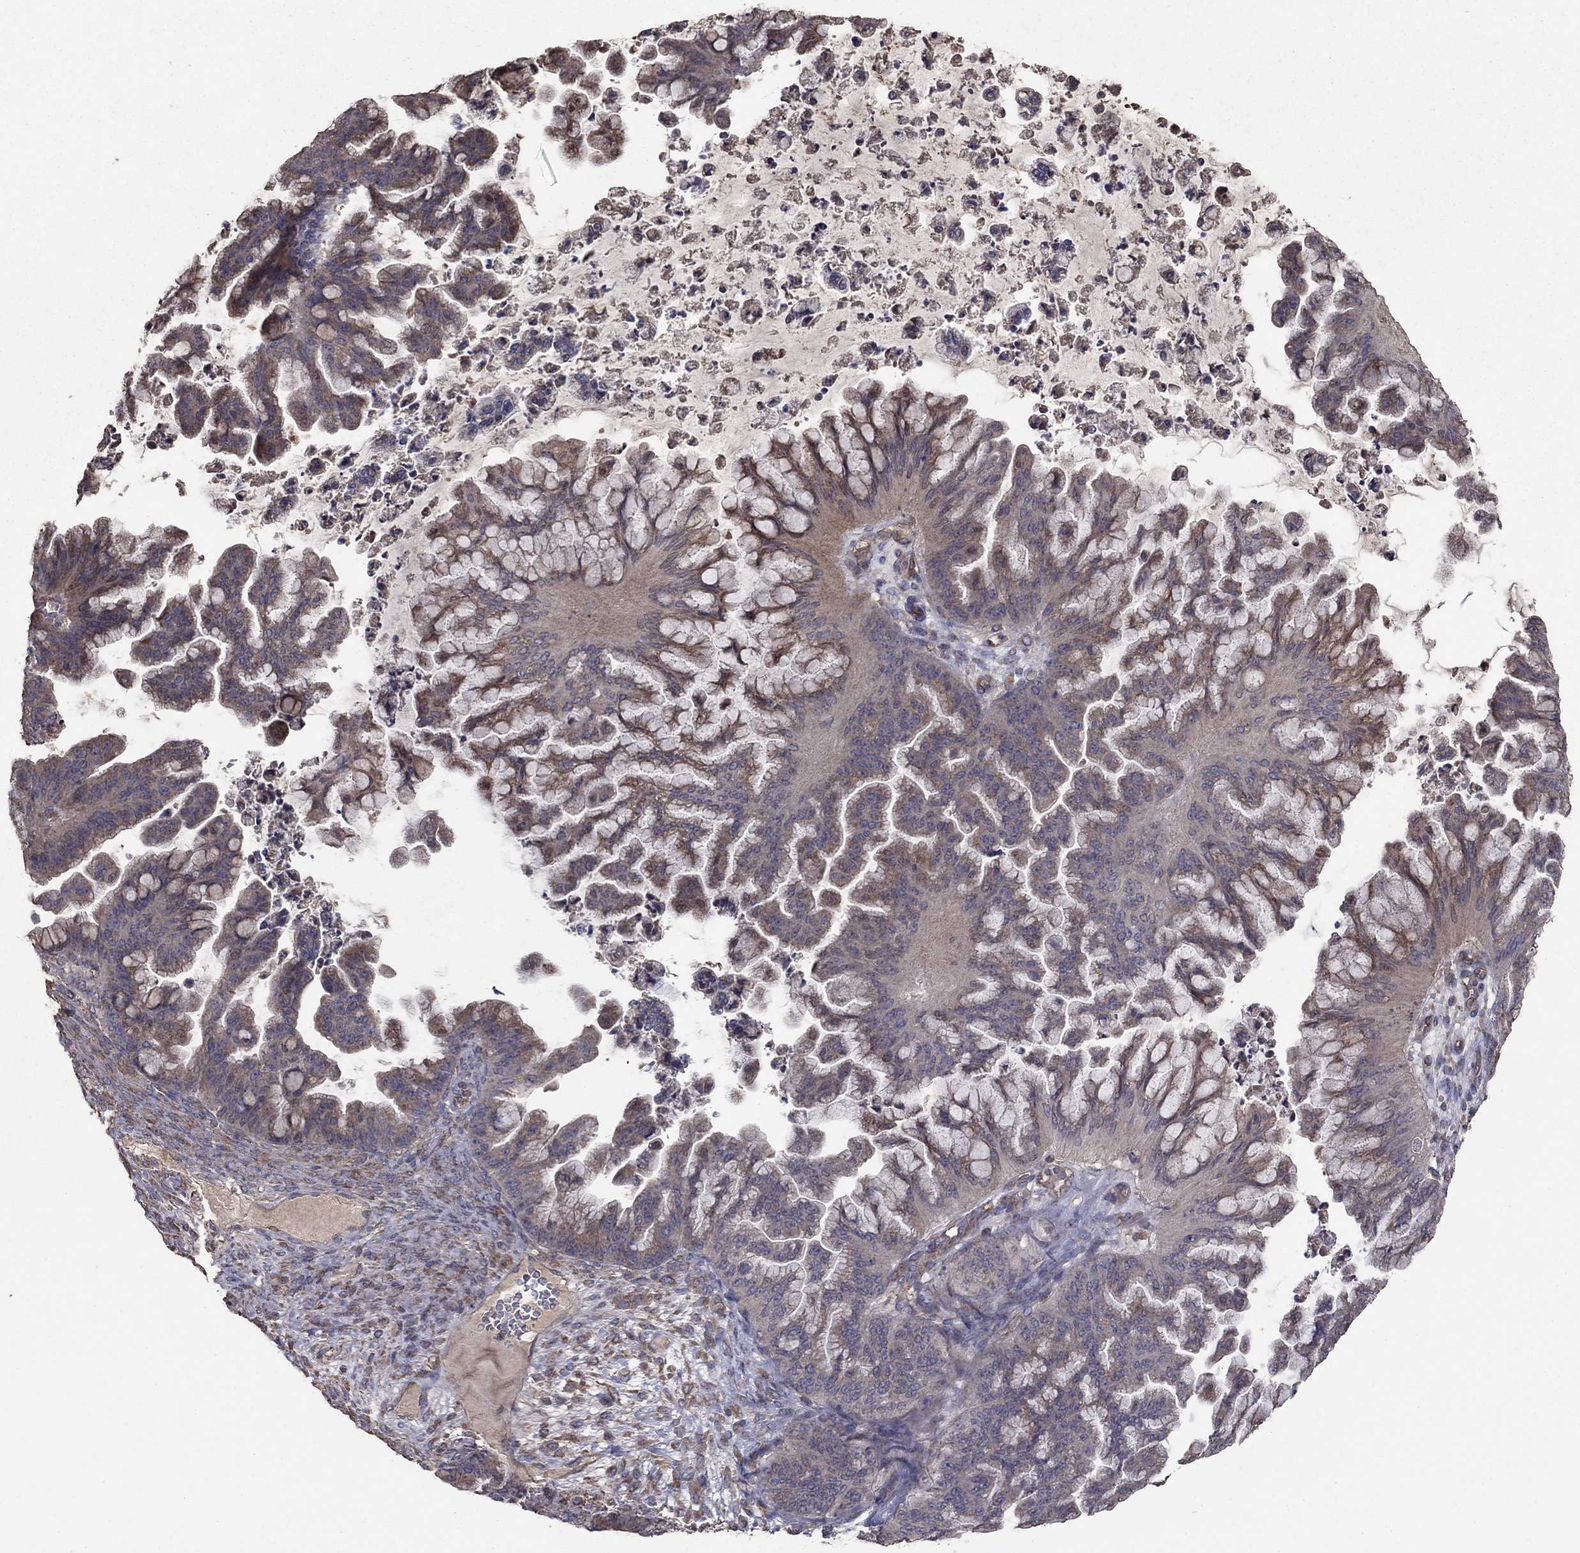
{"staining": {"intensity": "moderate", "quantity": "25%-75%", "location": "cytoplasmic/membranous"}, "tissue": "ovarian cancer", "cell_type": "Tumor cells", "image_type": "cancer", "snomed": [{"axis": "morphology", "description": "Cystadenocarcinoma, mucinous, NOS"}, {"axis": "topography", "description": "Ovary"}], "caption": "Ovarian cancer was stained to show a protein in brown. There is medium levels of moderate cytoplasmic/membranous staining in approximately 25%-75% of tumor cells.", "gene": "FLT4", "patient": {"sex": "female", "age": 67}}